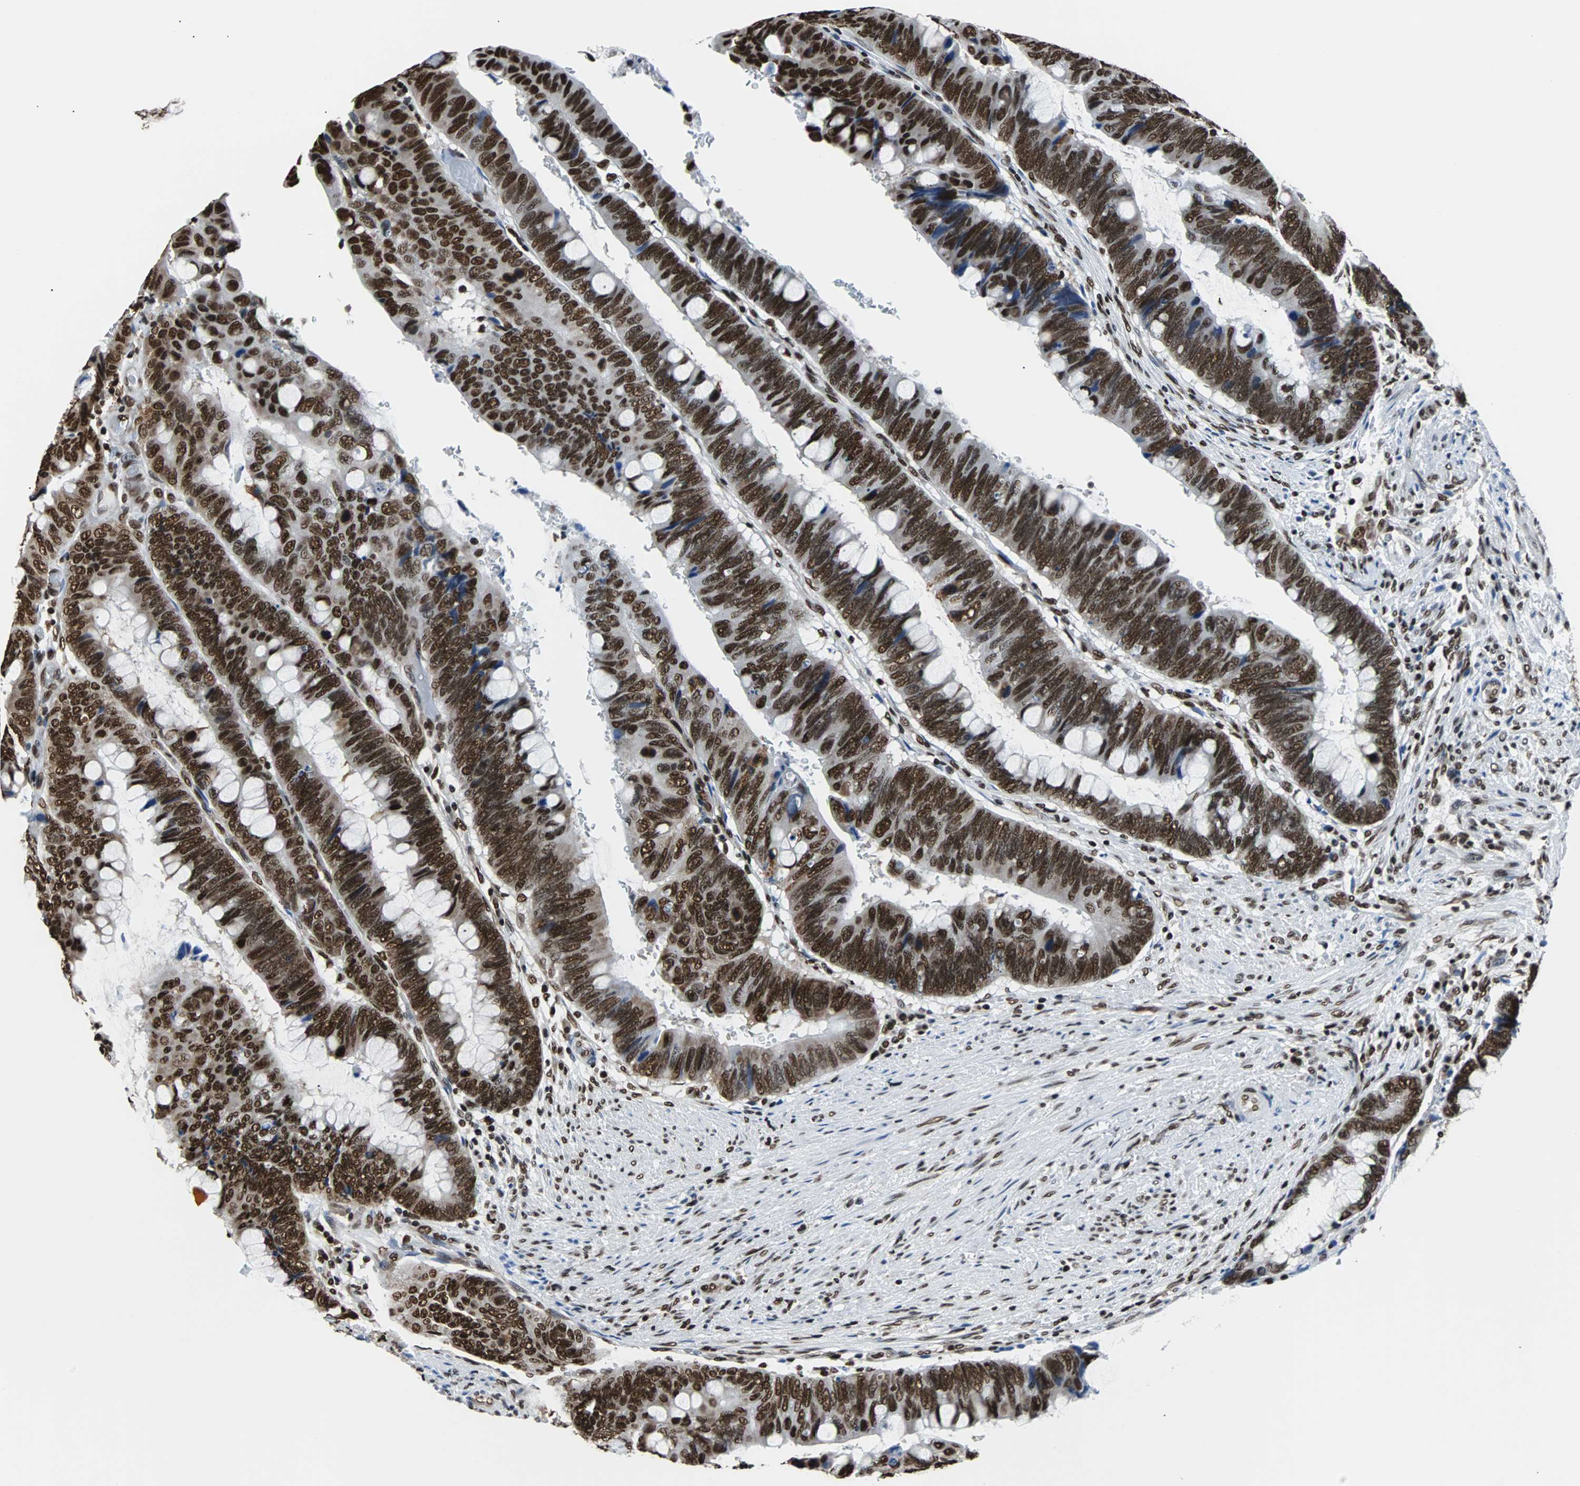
{"staining": {"intensity": "strong", "quantity": ">75%", "location": "nuclear"}, "tissue": "colorectal cancer", "cell_type": "Tumor cells", "image_type": "cancer", "snomed": [{"axis": "morphology", "description": "Normal tissue, NOS"}, {"axis": "morphology", "description": "Adenocarcinoma, NOS"}, {"axis": "topography", "description": "Rectum"}], "caption": "A brown stain shows strong nuclear positivity of a protein in adenocarcinoma (colorectal) tumor cells.", "gene": "FUBP1", "patient": {"sex": "male", "age": 92}}